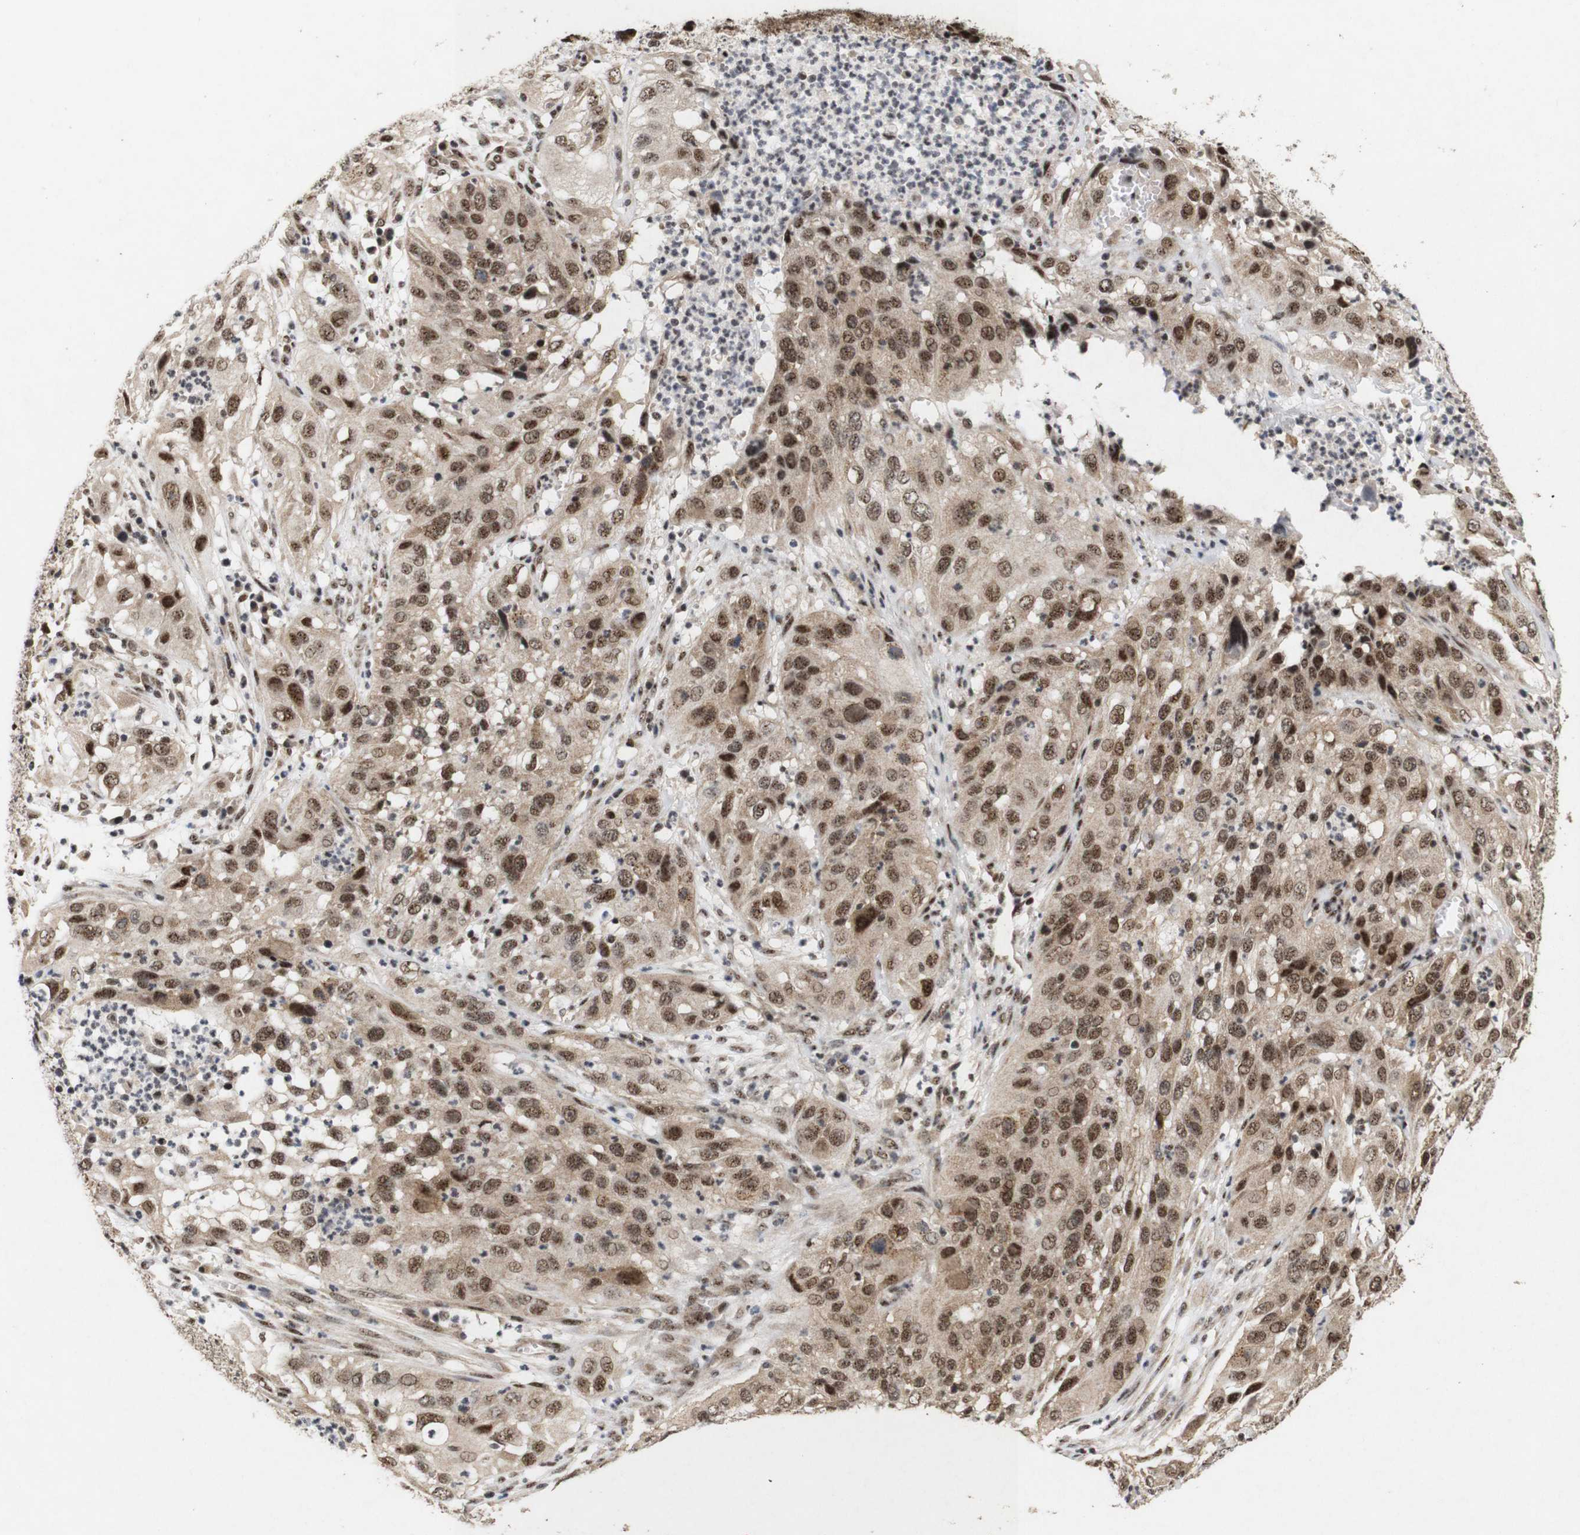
{"staining": {"intensity": "moderate", "quantity": ">75%", "location": "cytoplasmic/membranous,nuclear"}, "tissue": "cervical cancer", "cell_type": "Tumor cells", "image_type": "cancer", "snomed": [{"axis": "morphology", "description": "Squamous cell carcinoma, NOS"}, {"axis": "topography", "description": "Cervix"}], "caption": "A brown stain shows moderate cytoplasmic/membranous and nuclear expression of a protein in human cervical cancer (squamous cell carcinoma) tumor cells.", "gene": "PYM1", "patient": {"sex": "female", "age": 32}}